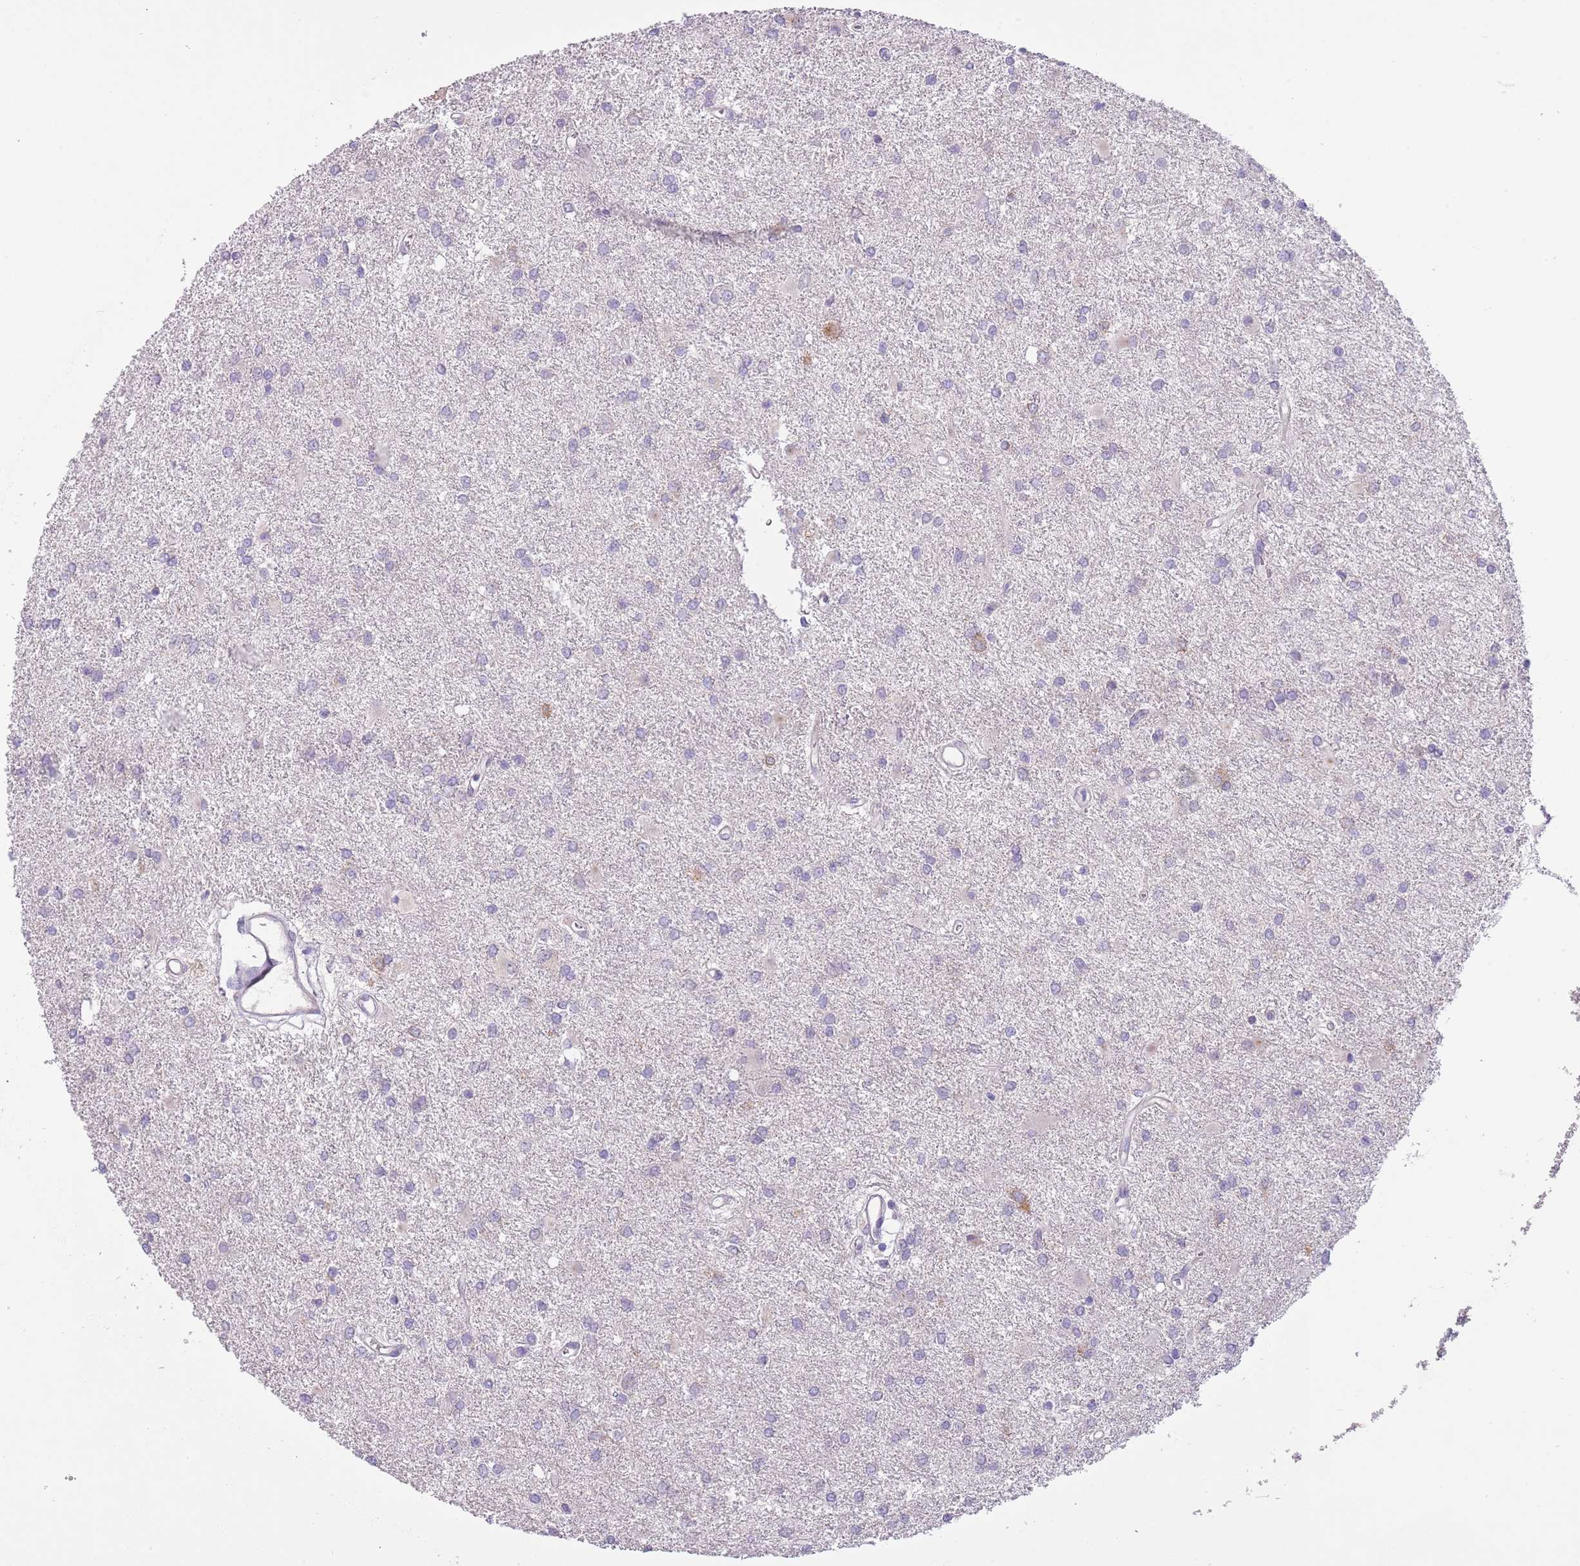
{"staining": {"intensity": "negative", "quantity": "none", "location": "none"}, "tissue": "glioma", "cell_type": "Tumor cells", "image_type": "cancer", "snomed": [{"axis": "morphology", "description": "Glioma, malignant, High grade"}, {"axis": "topography", "description": "Brain"}], "caption": "A histopathology image of human glioma is negative for staining in tumor cells.", "gene": "CFAP73", "patient": {"sex": "female", "age": 50}}